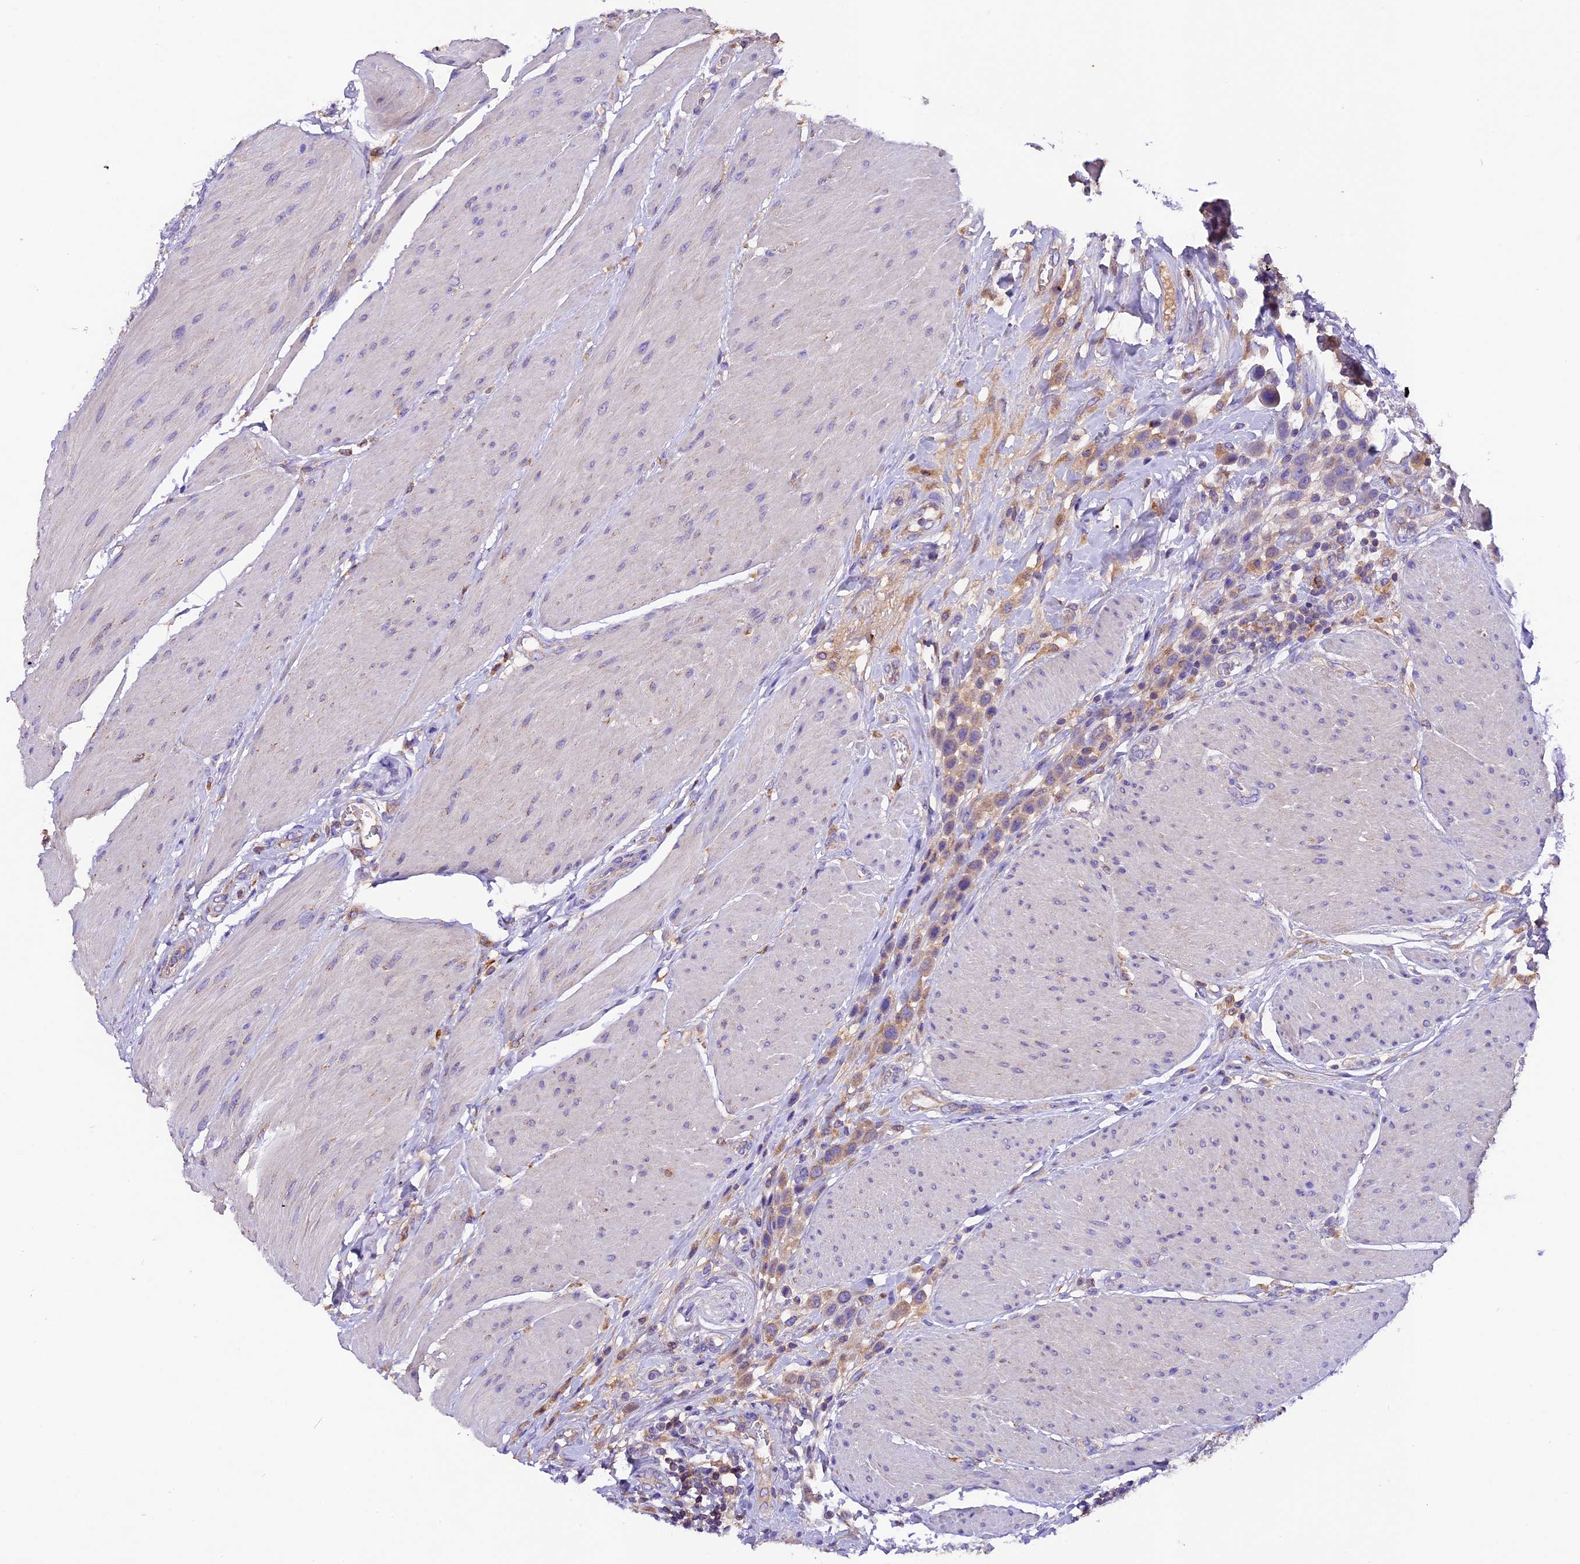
{"staining": {"intensity": "weak", "quantity": ">75%", "location": "cytoplasmic/membranous"}, "tissue": "urothelial cancer", "cell_type": "Tumor cells", "image_type": "cancer", "snomed": [{"axis": "morphology", "description": "Urothelial carcinoma, High grade"}, {"axis": "topography", "description": "Urinary bladder"}], "caption": "Urothelial cancer stained for a protein demonstrates weak cytoplasmic/membranous positivity in tumor cells.", "gene": "SIX5", "patient": {"sex": "male", "age": 50}}